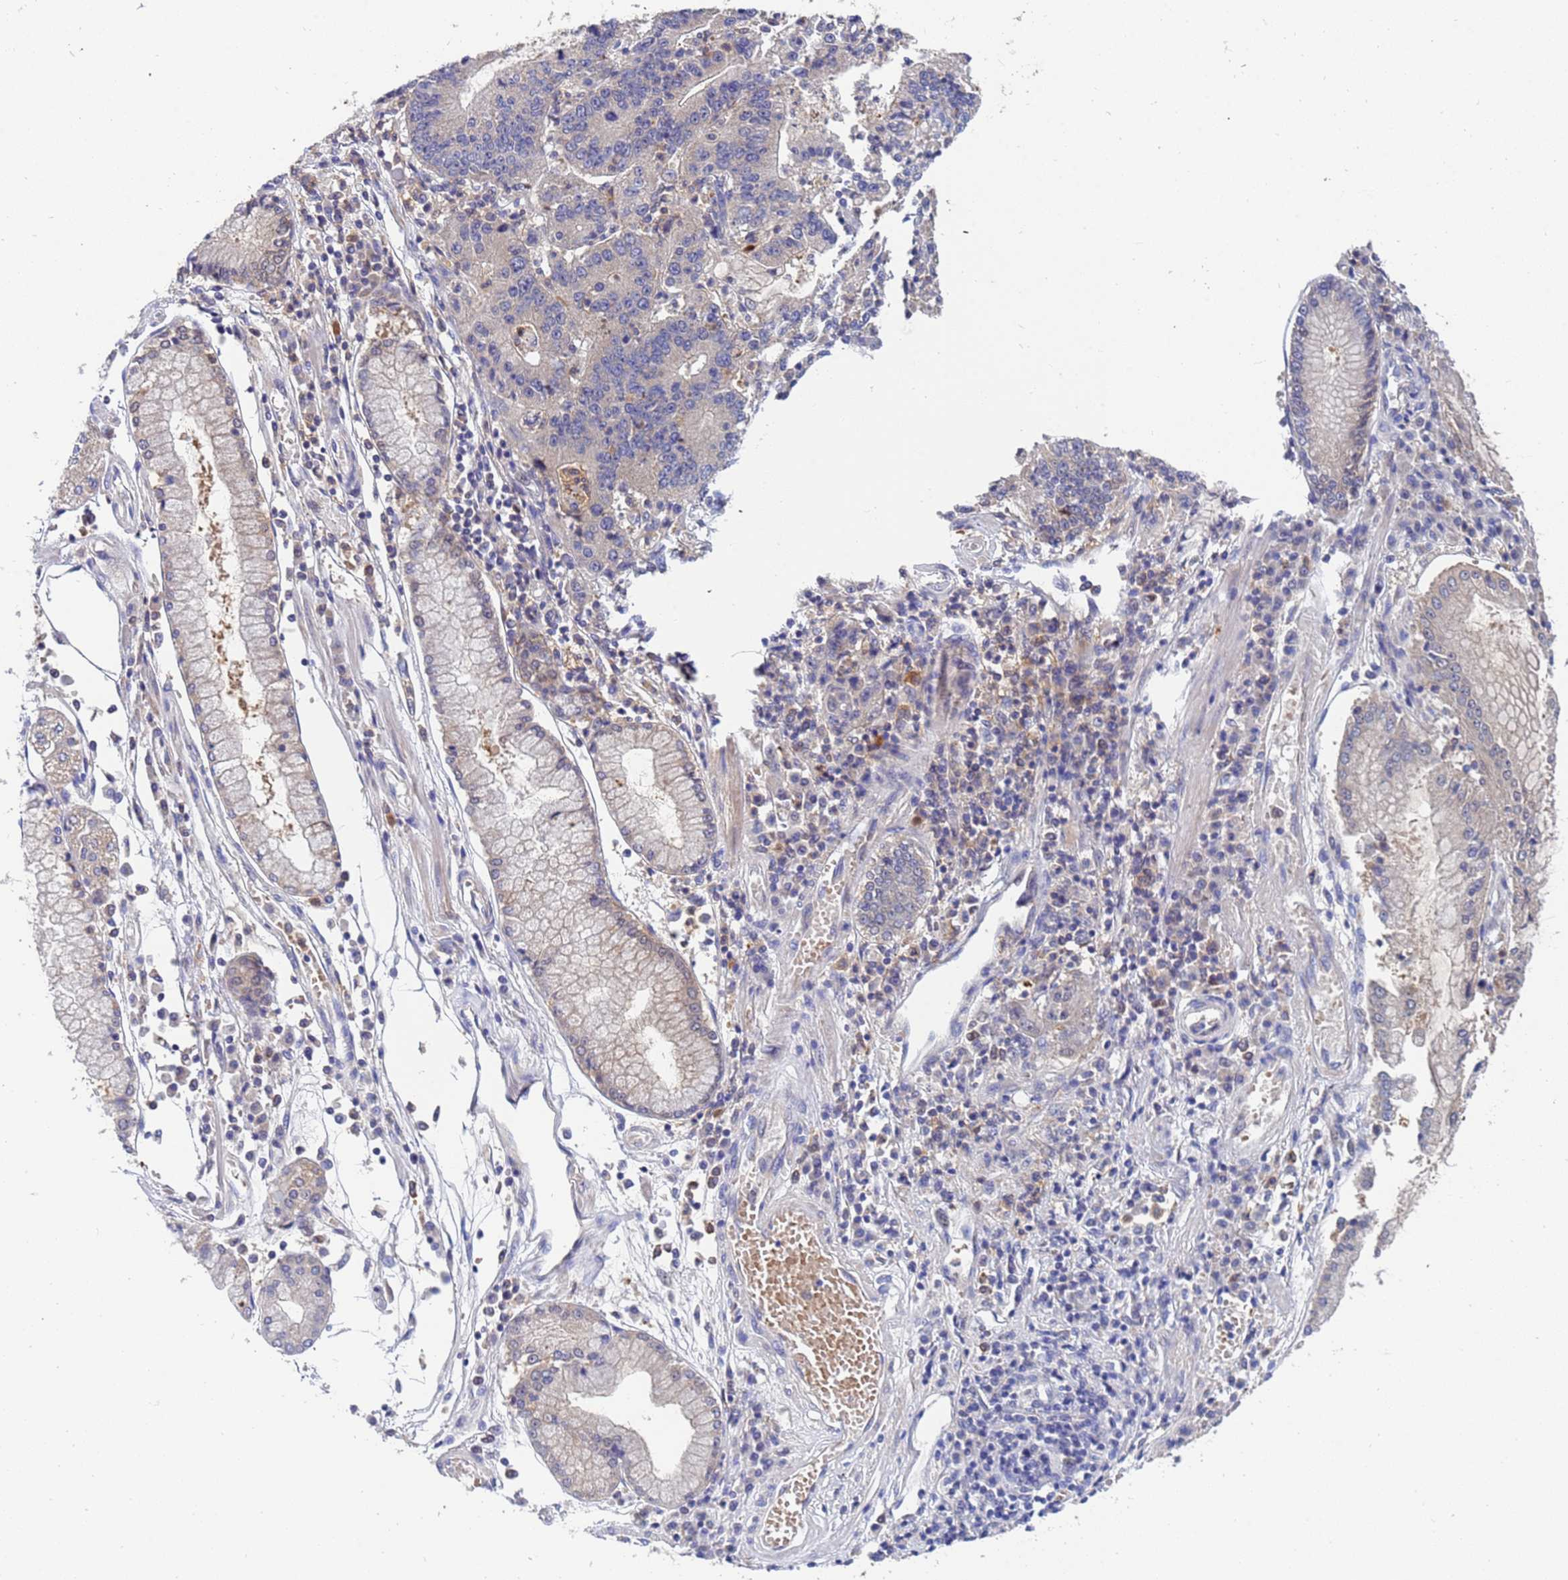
{"staining": {"intensity": "negative", "quantity": "none", "location": "none"}, "tissue": "stomach cancer", "cell_type": "Tumor cells", "image_type": "cancer", "snomed": [{"axis": "morphology", "description": "Adenocarcinoma, NOS"}, {"axis": "topography", "description": "Stomach"}], "caption": "DAB (3,3'-diaminobenzidine) immunohistochemical staining of adenocarcinoma (stomach) shows no significant positivity in tumor cells.", "gene": "TTLL11", "patient": {"sex": "male", "age": 59}}